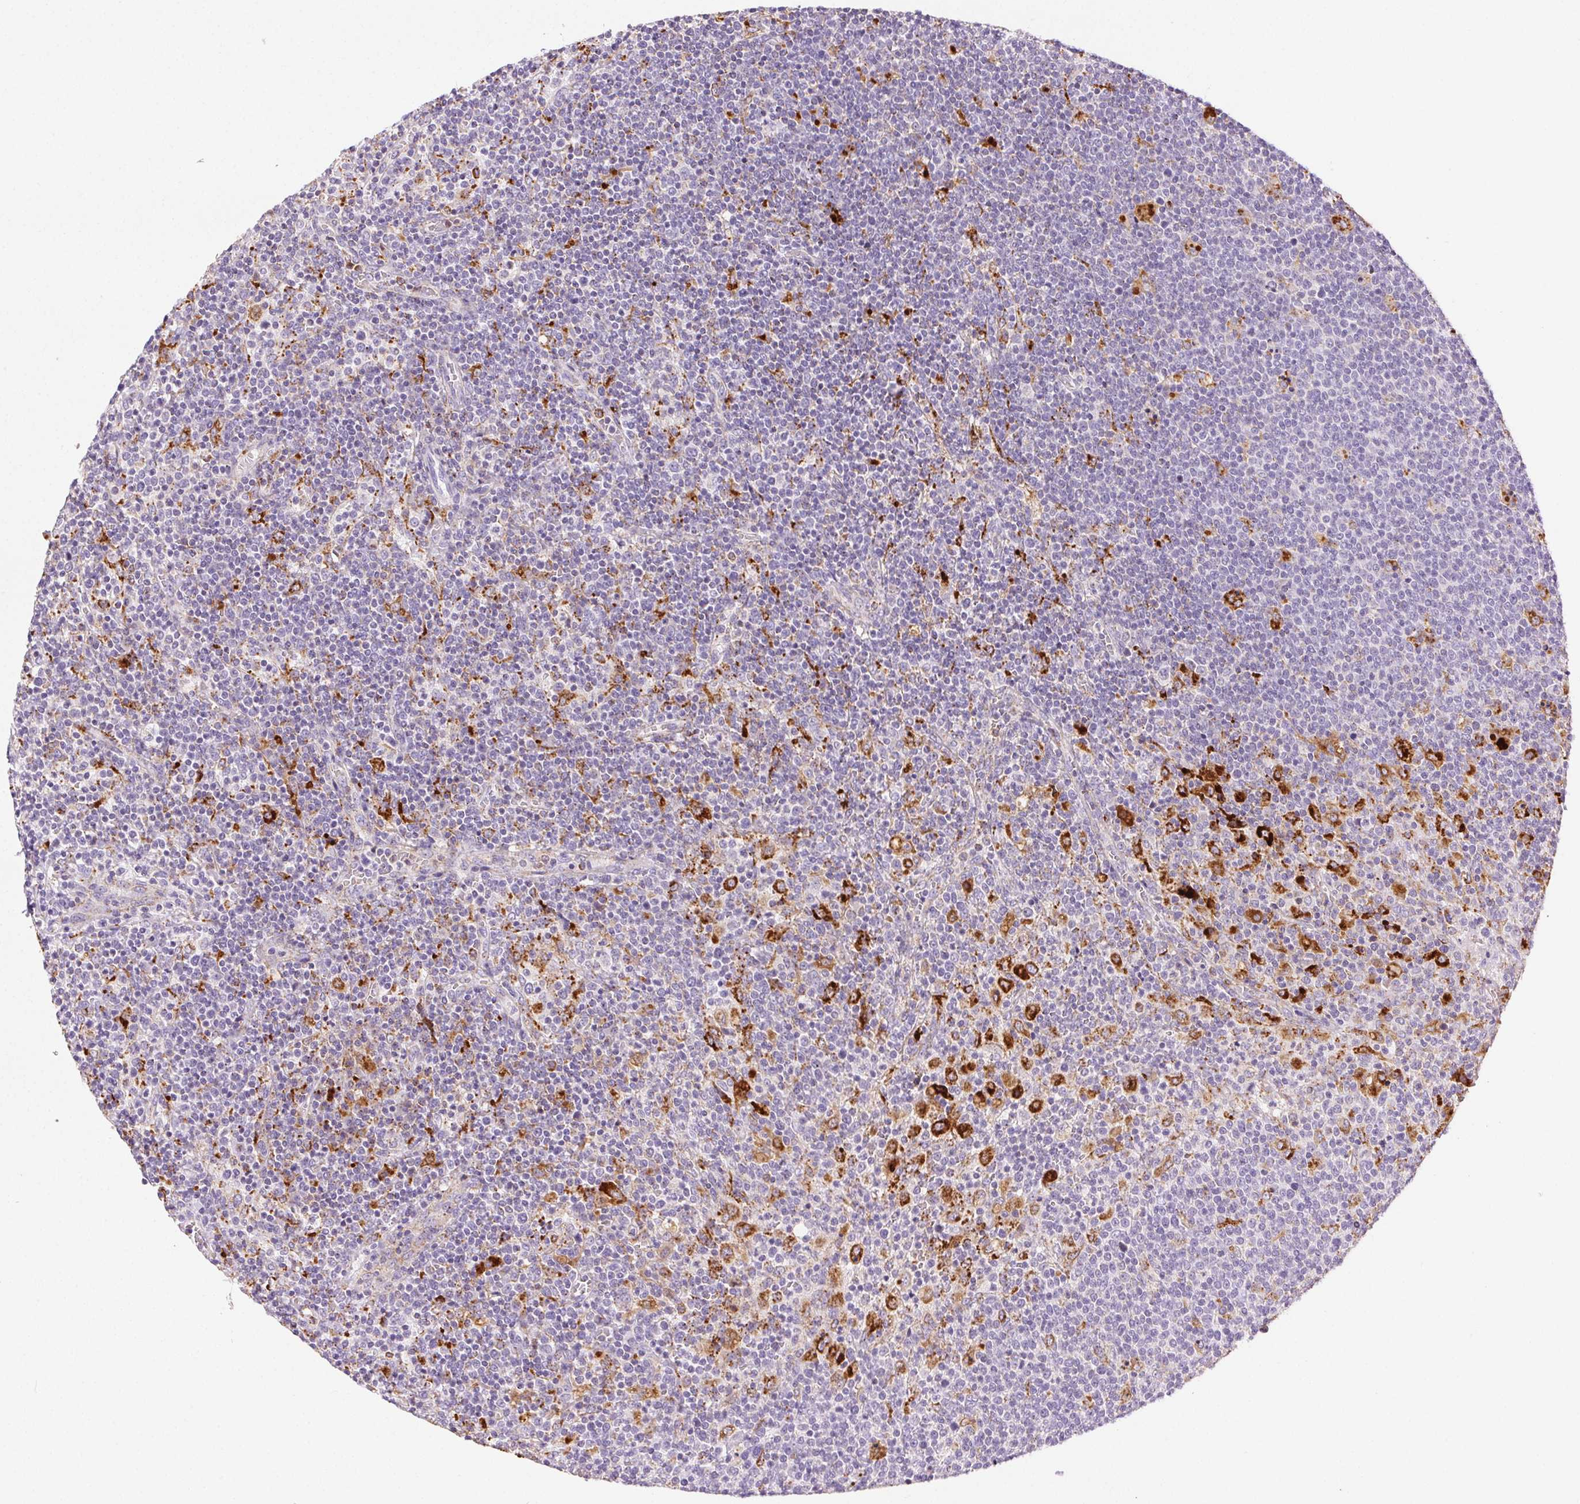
{"staining": {"intensity": "negative", "quantity": "none", "location": "none"}, "tissue": "lymphoma", "cell_type": "Tumor cells", "image_type": "cancer", "snomed": [{"axis": "morphology", "description": "Malignant lymphoma, non-Hodgkin's type, High grade"}, {"axis": "topography", "description": "Lymph node"}], "caption": "DAB (3,3'-diaminobenzidine) immunohistochemical staining of malignant lymphoma, non-Hodgkin's type (high-grade) exhibits no significant positivity in tumor cells. (DAB (3,3'-diaminobenzidine) immunohistochemistry (IHC) visualized using brightfield microscopy, high magnification).", "gene": "SCPEP1", "patient": {"sex": "male", "age": 61}}